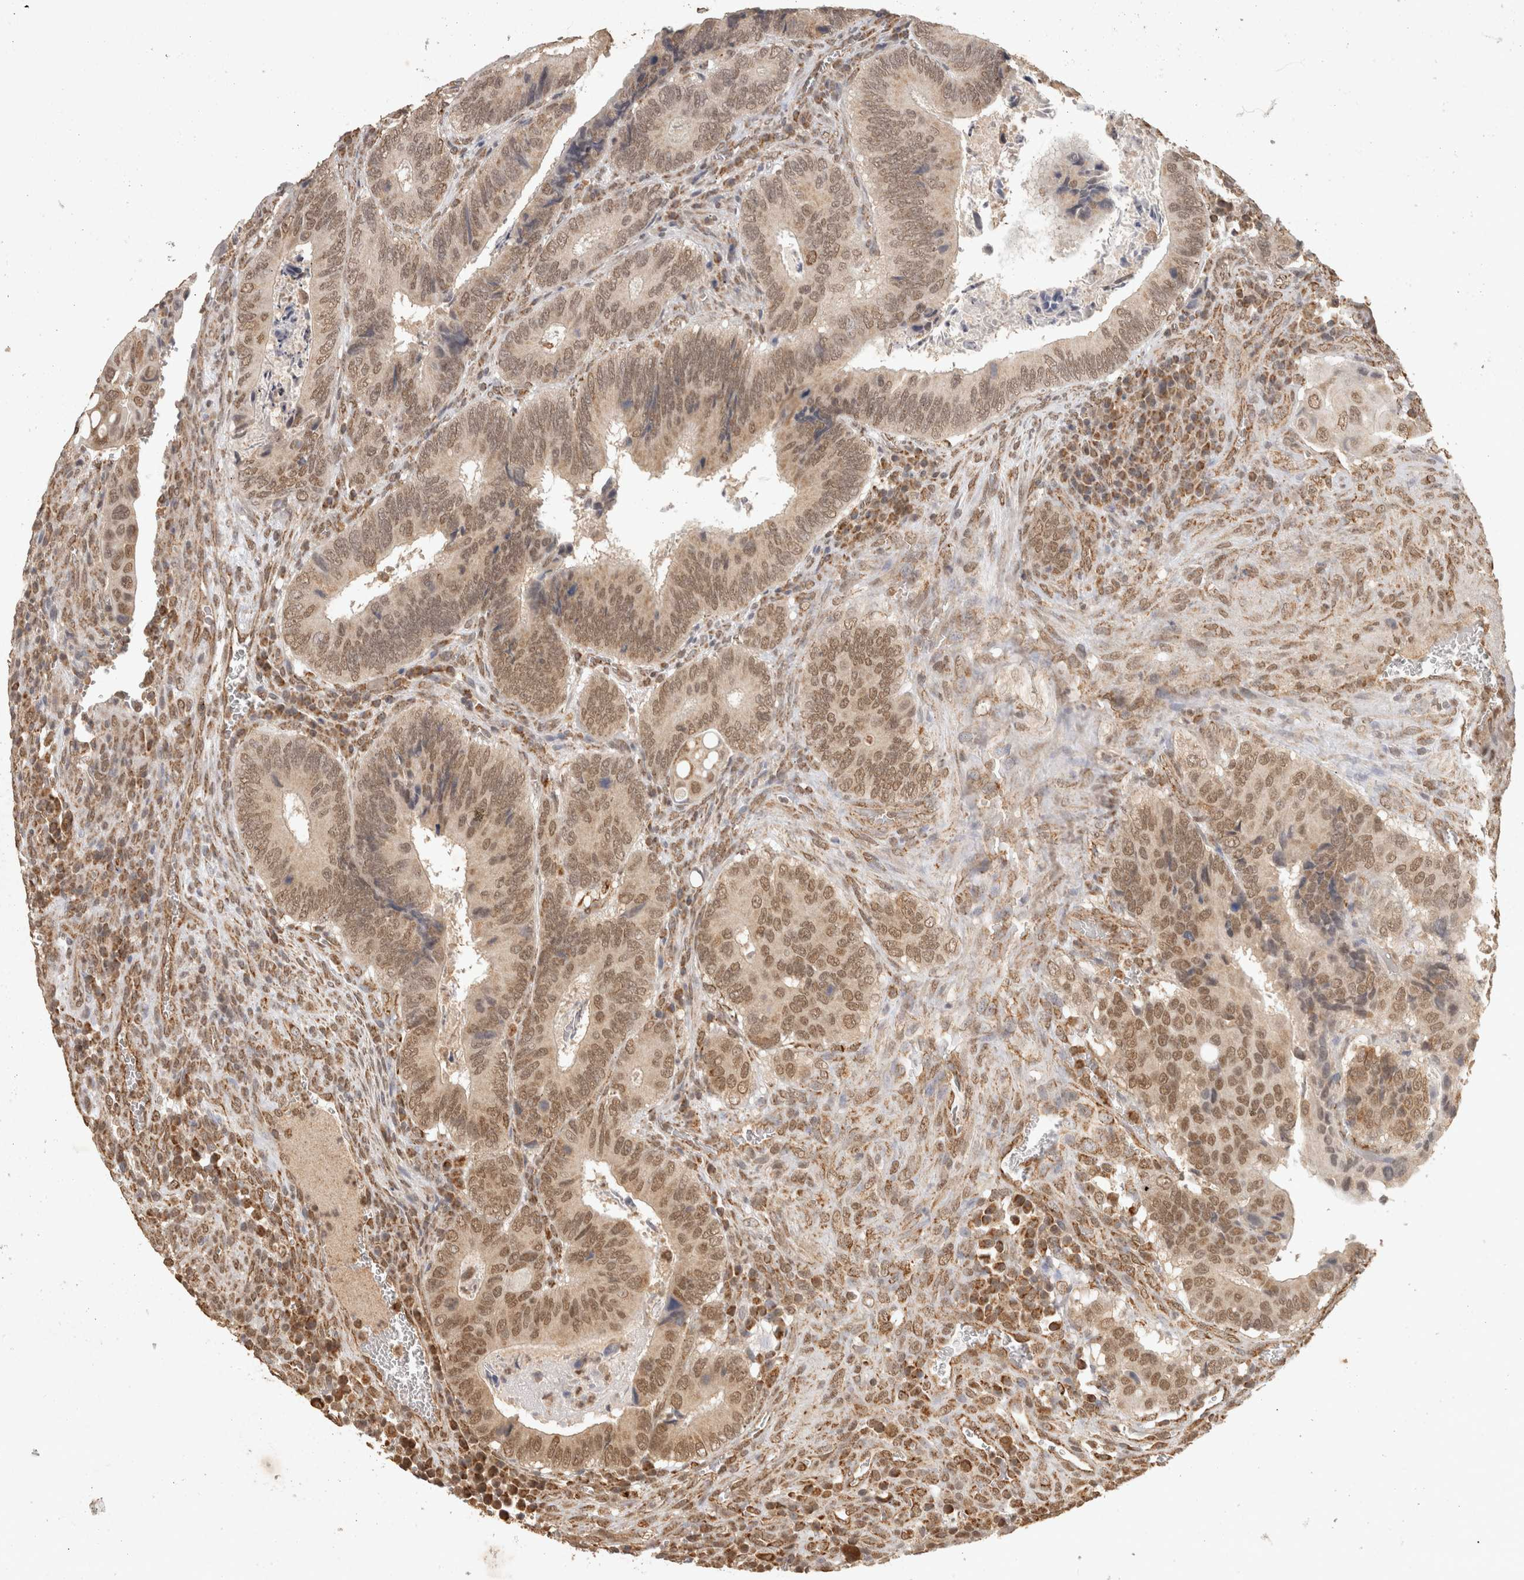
{"staining": {"intensity": "moderate", "quantity": ">75%", "location": "nuclear"}, "tissue": "colorectal cancer", "cell_type": "Tumor cells", "image_type": "cancer", "snomed": [{"axis": "morphology", "description": "Adenocarcinoma, NOS"}, {"axis": "topography", "description": "Colon"}], "caption": "Moderate nuclear protein expression is appreciated in approximately >75% of tumor cells in colorectal adenocarcinoma.", "gene": "BNIP3L", "patient": {"sex": "male", "age": 72}}